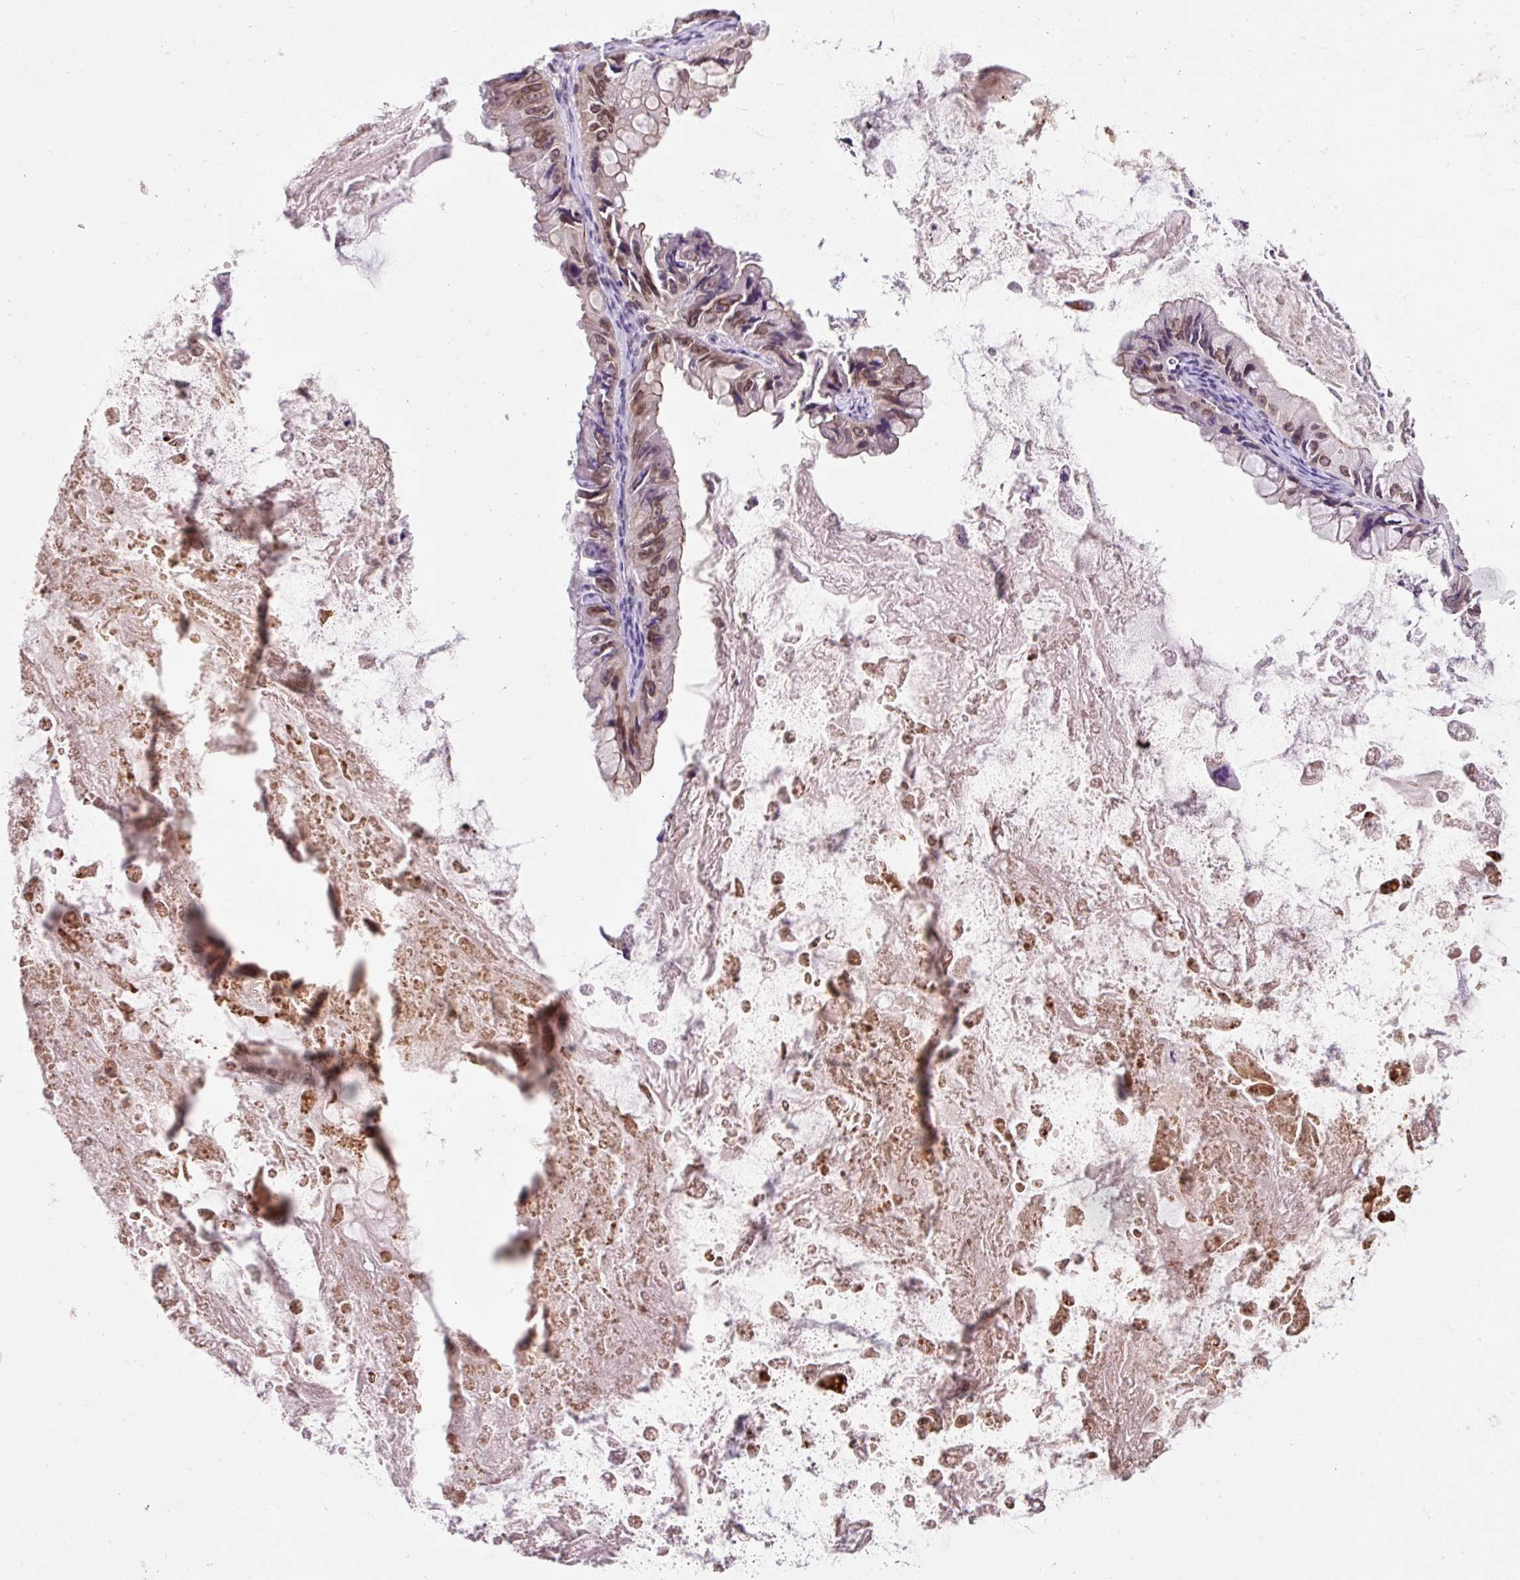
{"staining": {"intensity": "moderate", "quantity": "25%-75%", "location": "cytoplasmic/membranous,nuclear"}, "tissue": "ovarian cancer", "cell_type": "Tumor cells", "image_type": "cancer", "snomed": [{"axis": "morphology", "description": "Cystadenocarcinoma, mucinous, NOS"}, {"axis": "topography", "description": "Ovary"}], "caption": "Tumor cells exhibit moderate cytoplasmic/membranous and nuclear expression in approximately 25%-75% of cells in ovarian mucinous cystadenocarcinoma. (Stains: DAB in brown, nuclei in blue, Microscopy: brightfield microscopy at high magnification).", "gene": "ZNF610", "patient": {"sex": "female", "age": 61}}